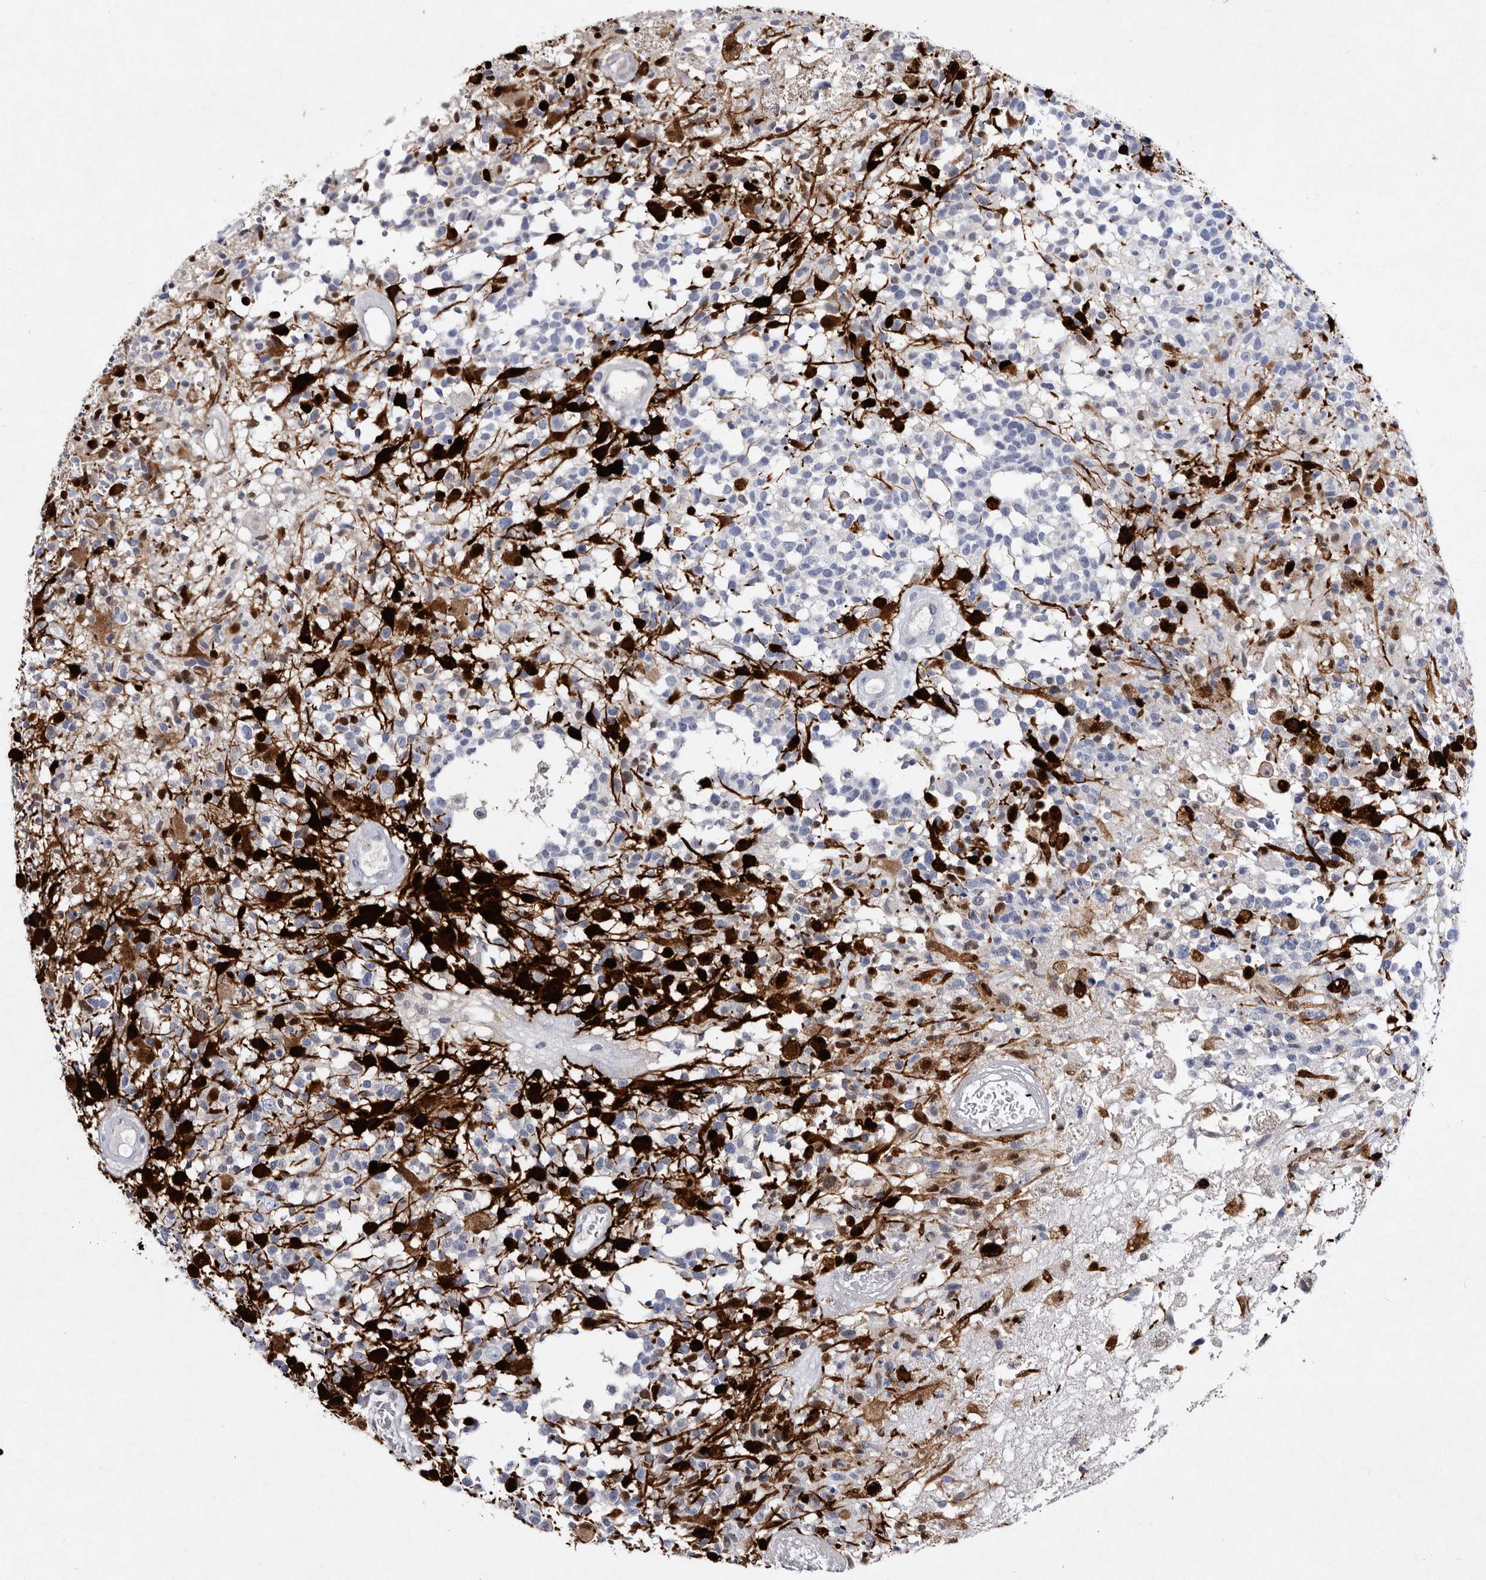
{"staining": {"intensity": "negative", "quantity": "none", "location": "none"}, "tissue": "glioma", "cell_type": "Tumor cells", "image_type": "cancer", "snomed": [{"axis": "morphology", "description": "Glioma, malignant, High grade"}, {"axis": "morphology", "description": "Glioblastoma, NOS"}, {"axis": "topography", "description": "Brain"}], "caption": "IHC photomicrograph of neoplastic tissue: glioma stained with DAB (3,3'-diaminobenzidine) displays no significant protein positivity in tumor cells.", "gene": "SERPINB8", "patient": {"sex": "male", "age": 60}}